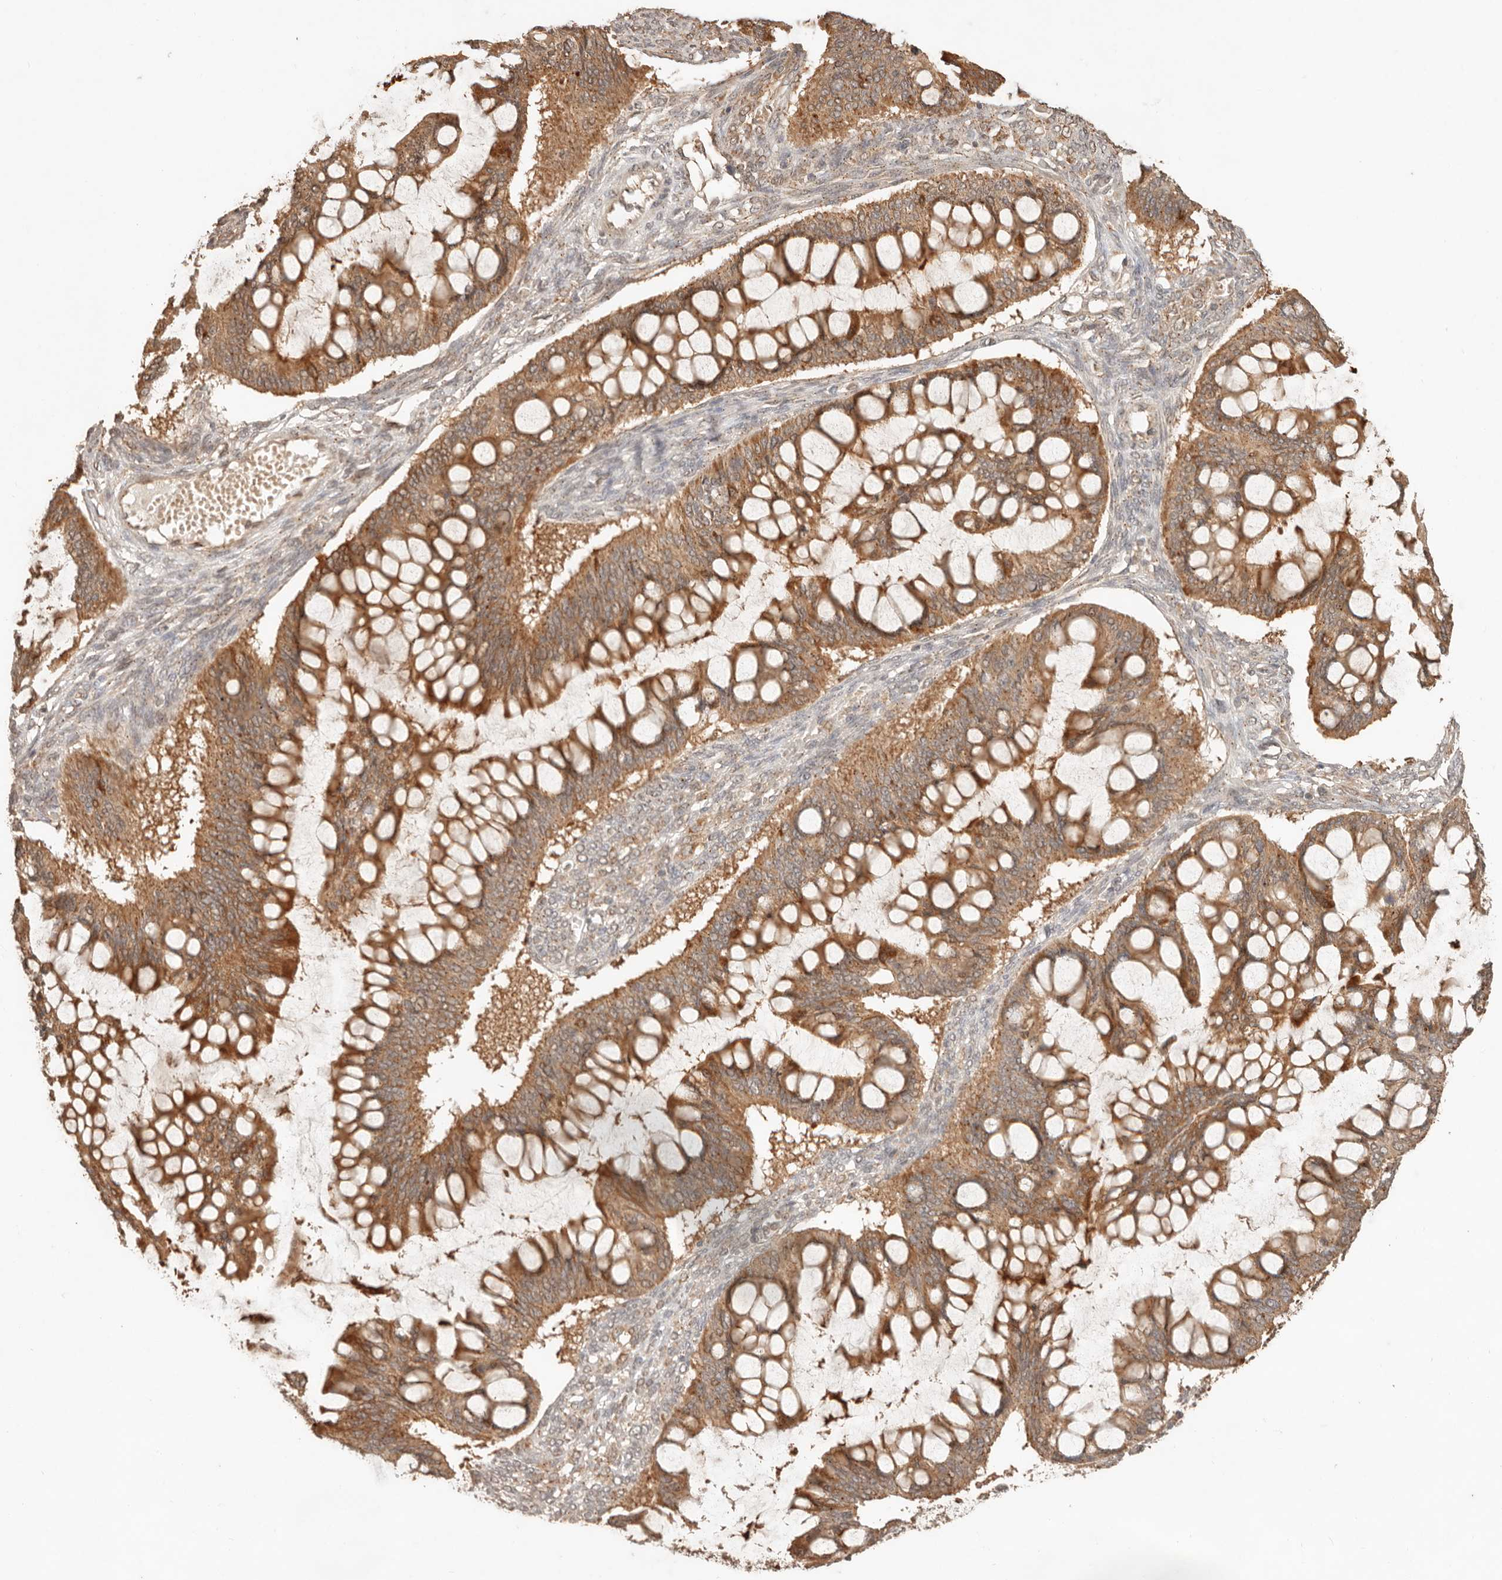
{"staining": {"intensity": "moderate", "quantity": ">75%", "location": "cytoplasmic/membranous"}, "tissue": "ovarian cancer", "cell_type": "Tumor cells", "image_type": "cancer", "snomed": [{"axis": "morphology", "description": "Cystadenocarcinoma, mucinous, NOS"}, {"axis": "topography", "description": "Ovary"}], "caption": "This histopathology image shows mucinous cystadenocarcinoma (ovarian) stained with immunohistochemistry to label a protein in brown. The cytoplasmic/membranous of tumor cells show moderate positivity for the protein. Nuclei are counter-stained blue.", "gene": "LMO4", "patient": {"sex": "female", "age": 73}}